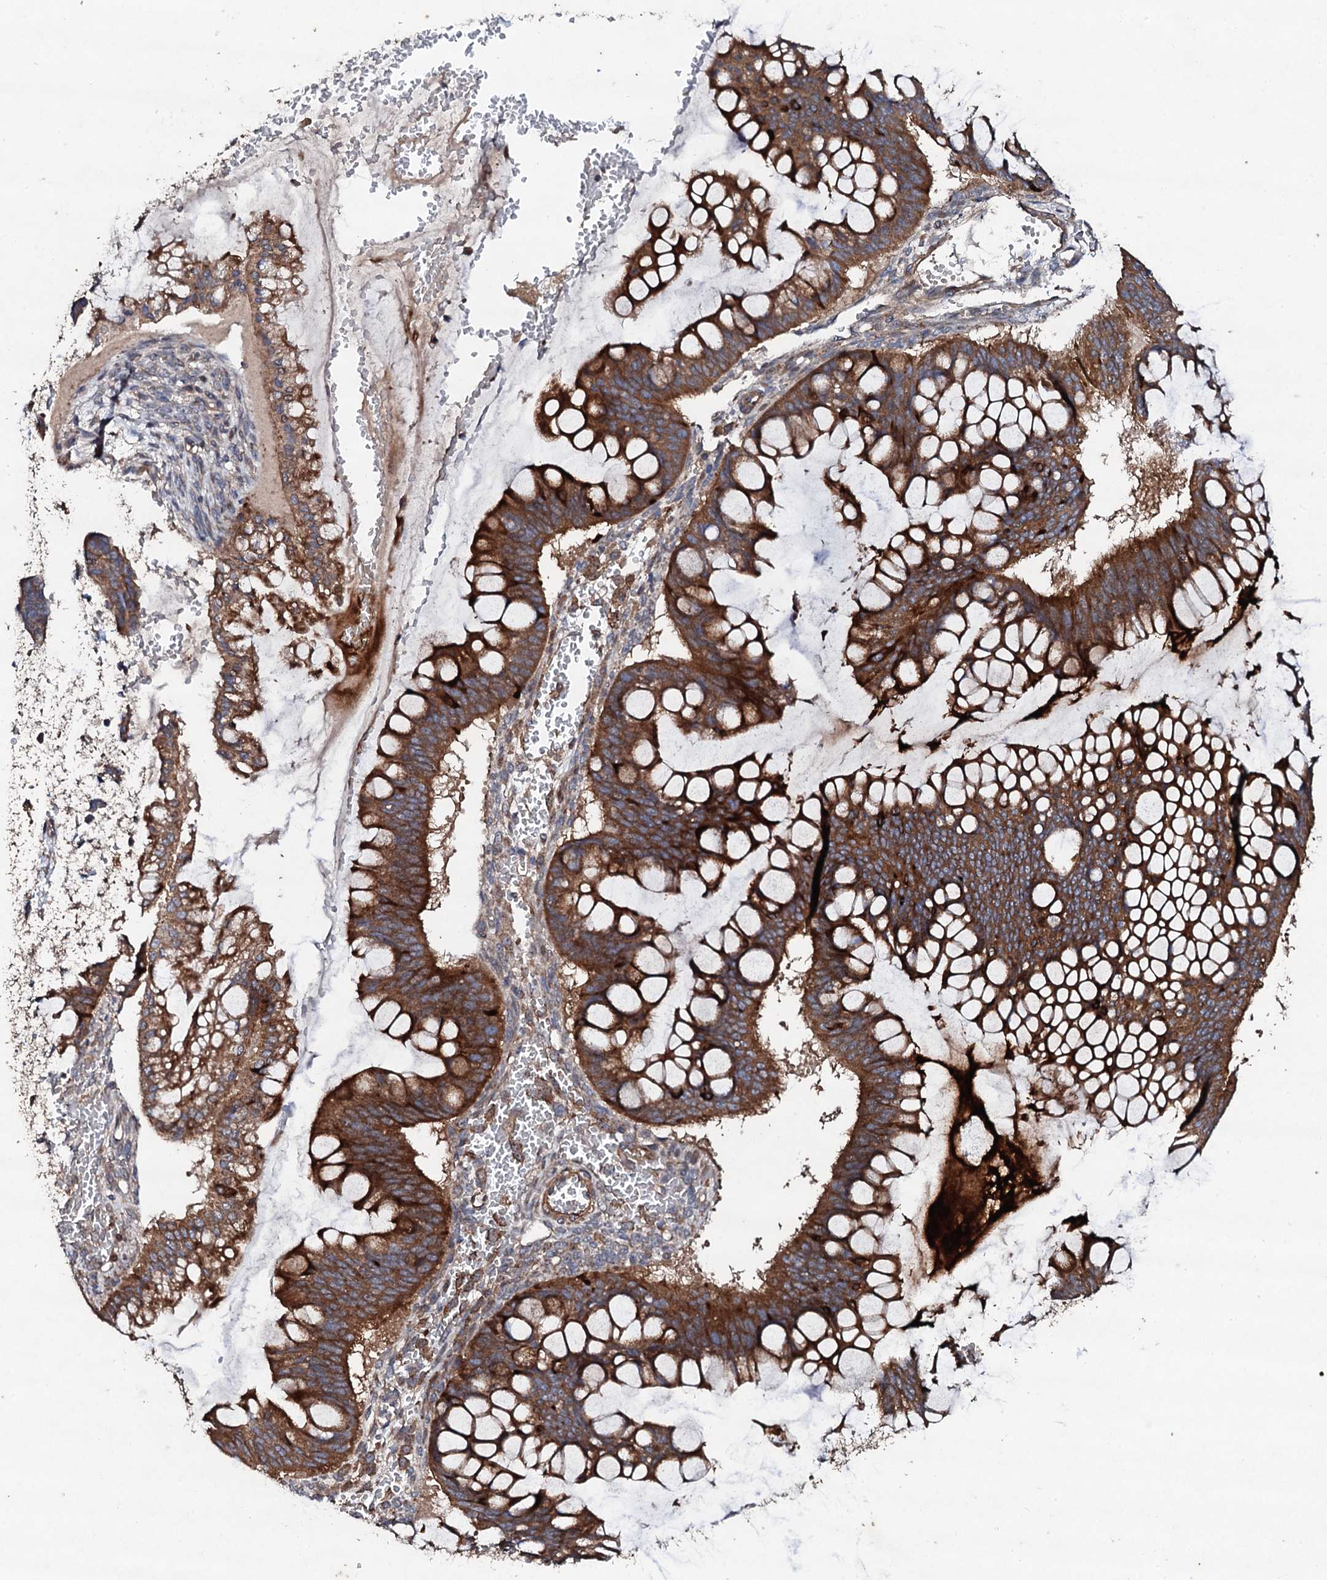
{"staining": {"intensity": "strong", "quantity": ">75%", "location": "cytoplasmic/membranous"}, "tissue": "ovarian cancer", "cell_type": "Tumor cells", "image_type": "cancer", "snomed": [{"axis": "morphology", "description": "Cystadenocarcinoma, mucinous, NOS"}, {"axis": "topography", "description": "Ovary"}], "caption": "A high amount of strong cytoplasmic/membranous expression is appreciated in approximately >75% of tumor cells in mucinous cystadenocarcinoma (ovarian) tissue.", "gene": "MOCOS", "patient": {"sex": "female", "age": 73}}